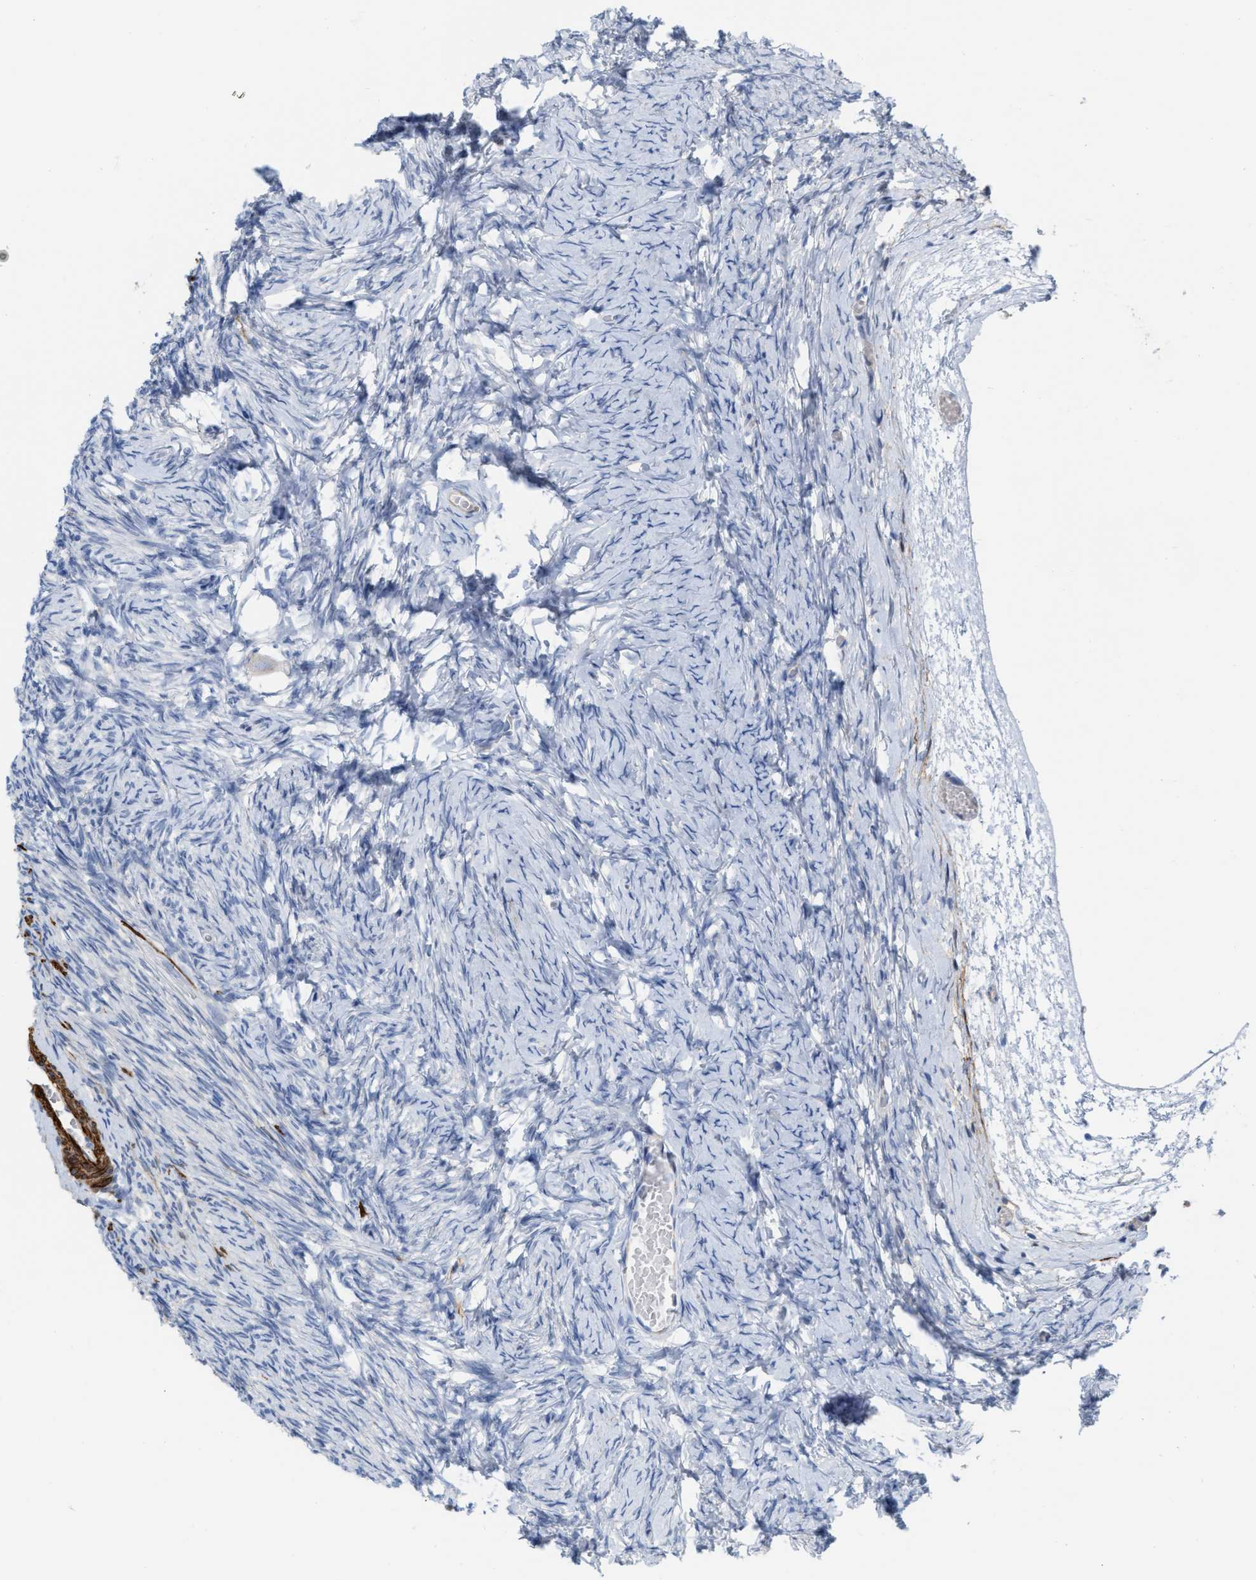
{"staining": {"intensity": "negative", "quantity": "none", "location": "none"}, "tissue": "ovary", "cell_type": "Follicle cells", "image_type": "normal", "snomed": [{"axis": "morphology", "description": "Normal tissue, NOS"}, {"axis": "topography", "description": "Ovary"}], "caption": "High power microscopy image of an IHC photomicrograph of unremarkable ovary, revealing no significant positivity in follicle cells. The staining was performed using DAB (3,3'-diaminobenzidine) to visualize the protein expression in brown, while the nuclei were stained in blue with hematoxylin (Magnification: 20x).", "gene": "TAGLN", "patient": {"sex": "female", "age": 27}}